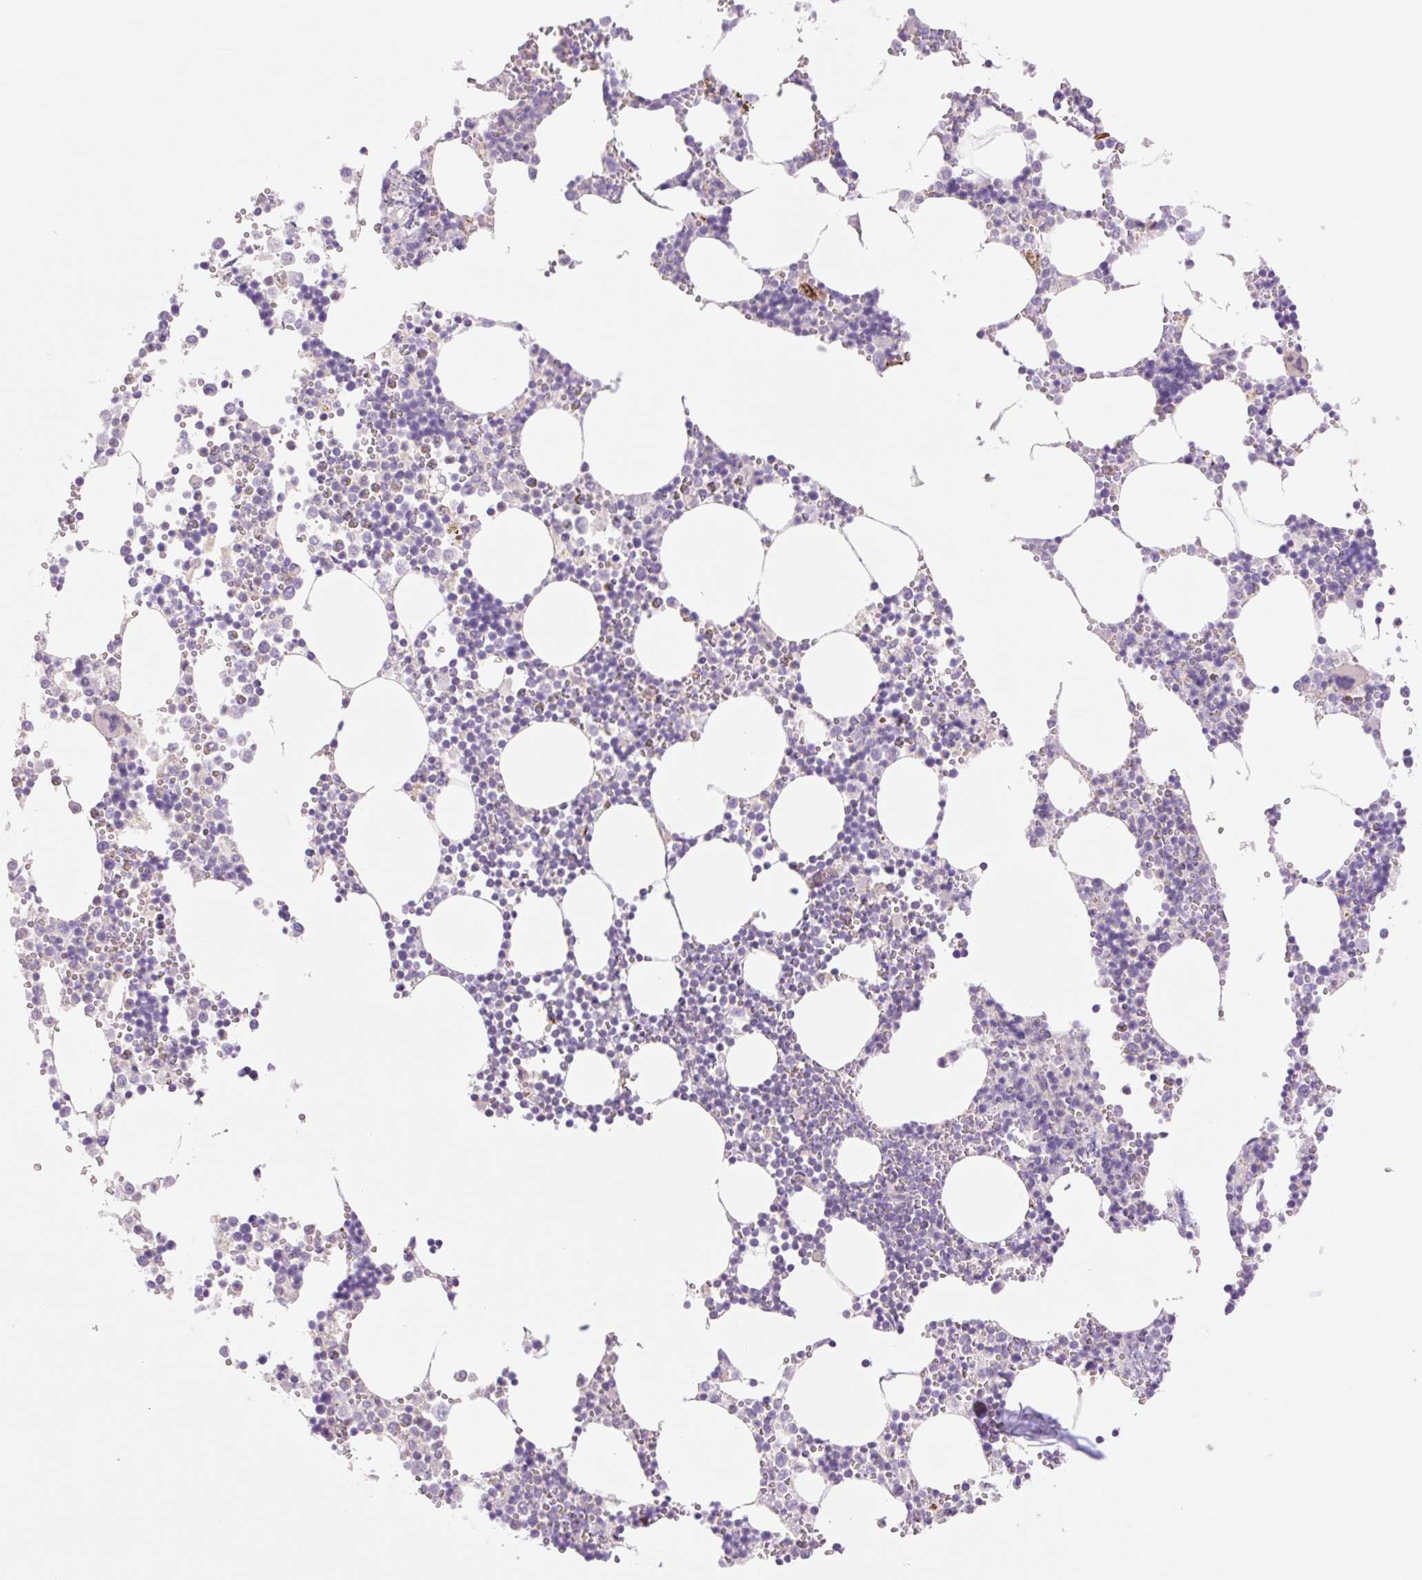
{"staining": {"intensity": "negative", "quantity": "none", "location": "none"}, "tissue": "bone marrow", "cell_type": "Hematopoietic cells", "image_type": "normal", "snomed": [{"axis": "morphology", "description": "Normal tissue, NOS"}, {"axis": "topography", "description": "Bone marrow"}], "caption": "Hematopoietic cells are negative for protein expression in unremarkable human bone marrow. Brightfield microscopy of immunohistochemistry (IHC) stained with DAB (brown) and hematoxylin (blue), captured at high magnification.", "gene": "ZFYVE21", "patient": {"sex": "male", "age": 54}}